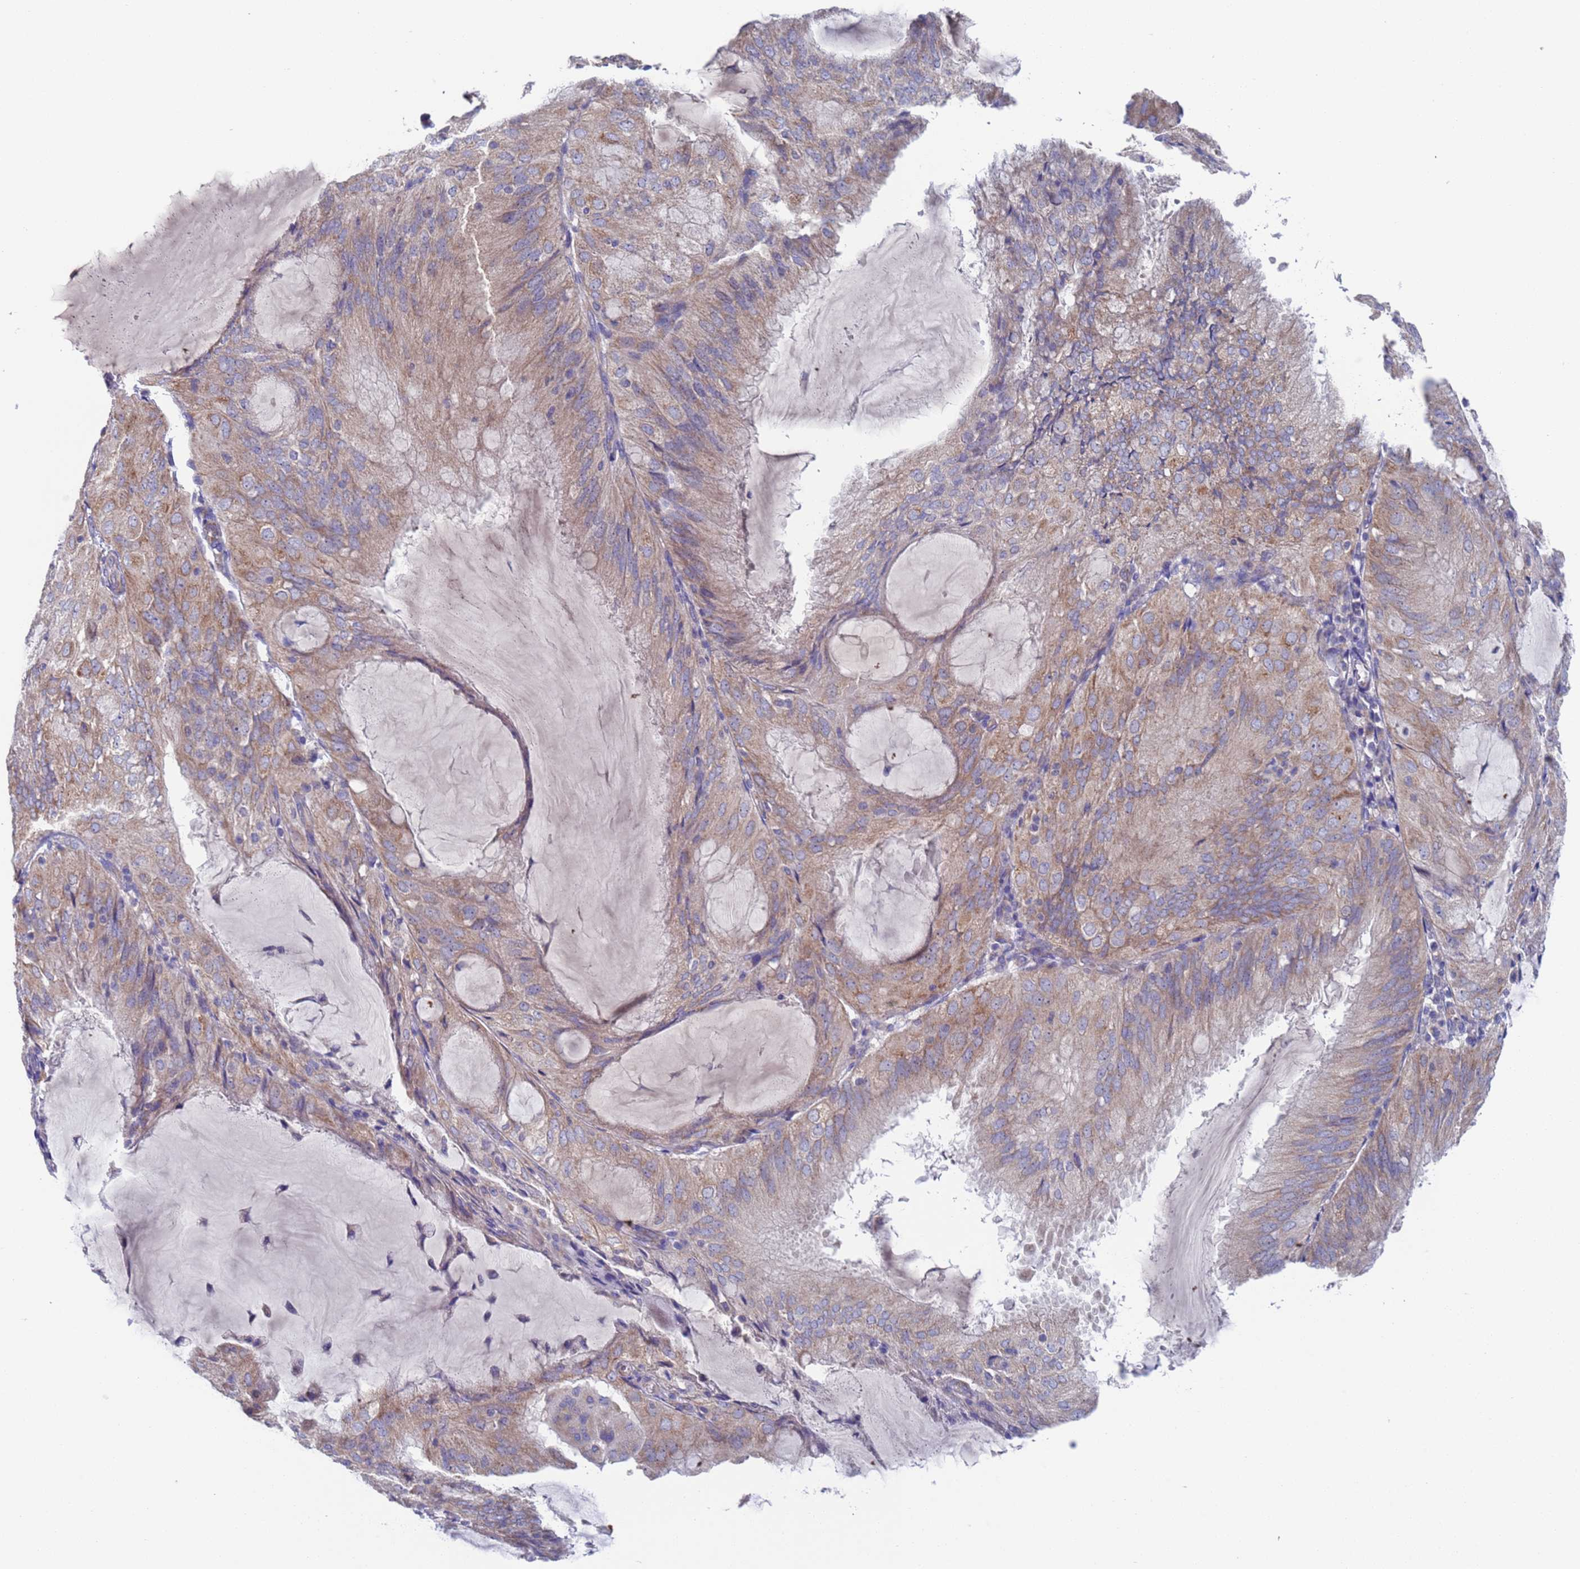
{"staining": {"intensity": "weak", "quantity": ">75%", "location": "cytoplasmic/membranous"}, "tissue": "endometrial cancer", "cell_type": "Tumor cells", "image_type": "cancer", "snomed": [{"axis": "morphology", "description": "Adenocarcinoma, NOS"}, {"axis": "topography", "description": "Endometrium"}], "caption": "The photomicrograph reveals a brown stain indicating the presence of a protein in the cytoplasmic/membranous of tumor cells in adenocarcinoma (endometrial).", "gene": "PET117", "patient": {"sex": "female", "age": 81}}